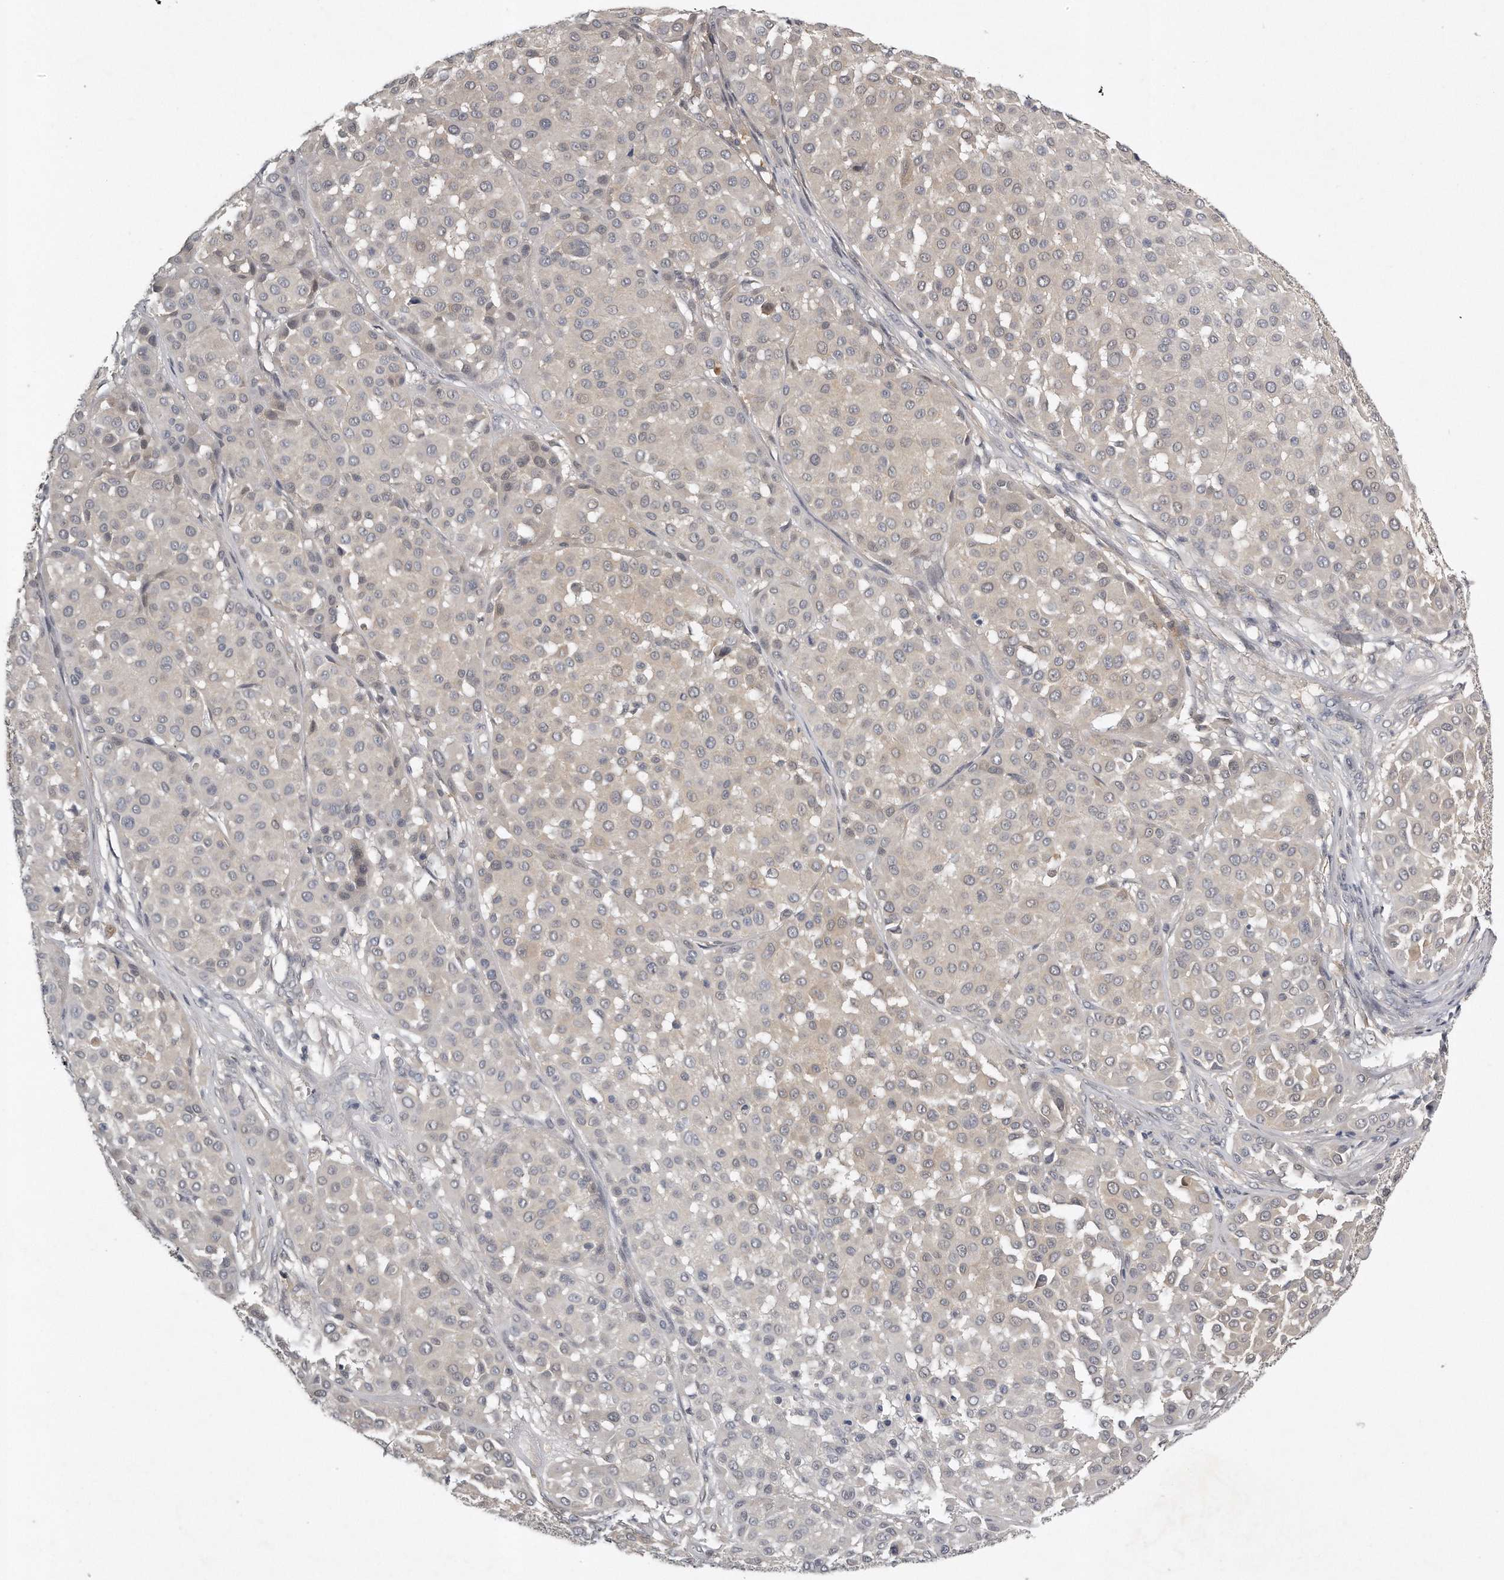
{"staining": {"intensity": "negative", "quantity": "none", "location": "none"}, "tissue": "melanoma", "cell_type": "Tumor cells", "image_type": "cancer", "snomed": [{"axis": "morphology", "description": "Malignant melanoma, Metastatic site"}, {"axis": "topography", "description": "Soft tissue"}], "caption": "Human melanoma stained for a protein using IHC demonstrates no staining in tumor cells.", "gene": "GGCT", "patient": {"sex": "male", "age": 41}}